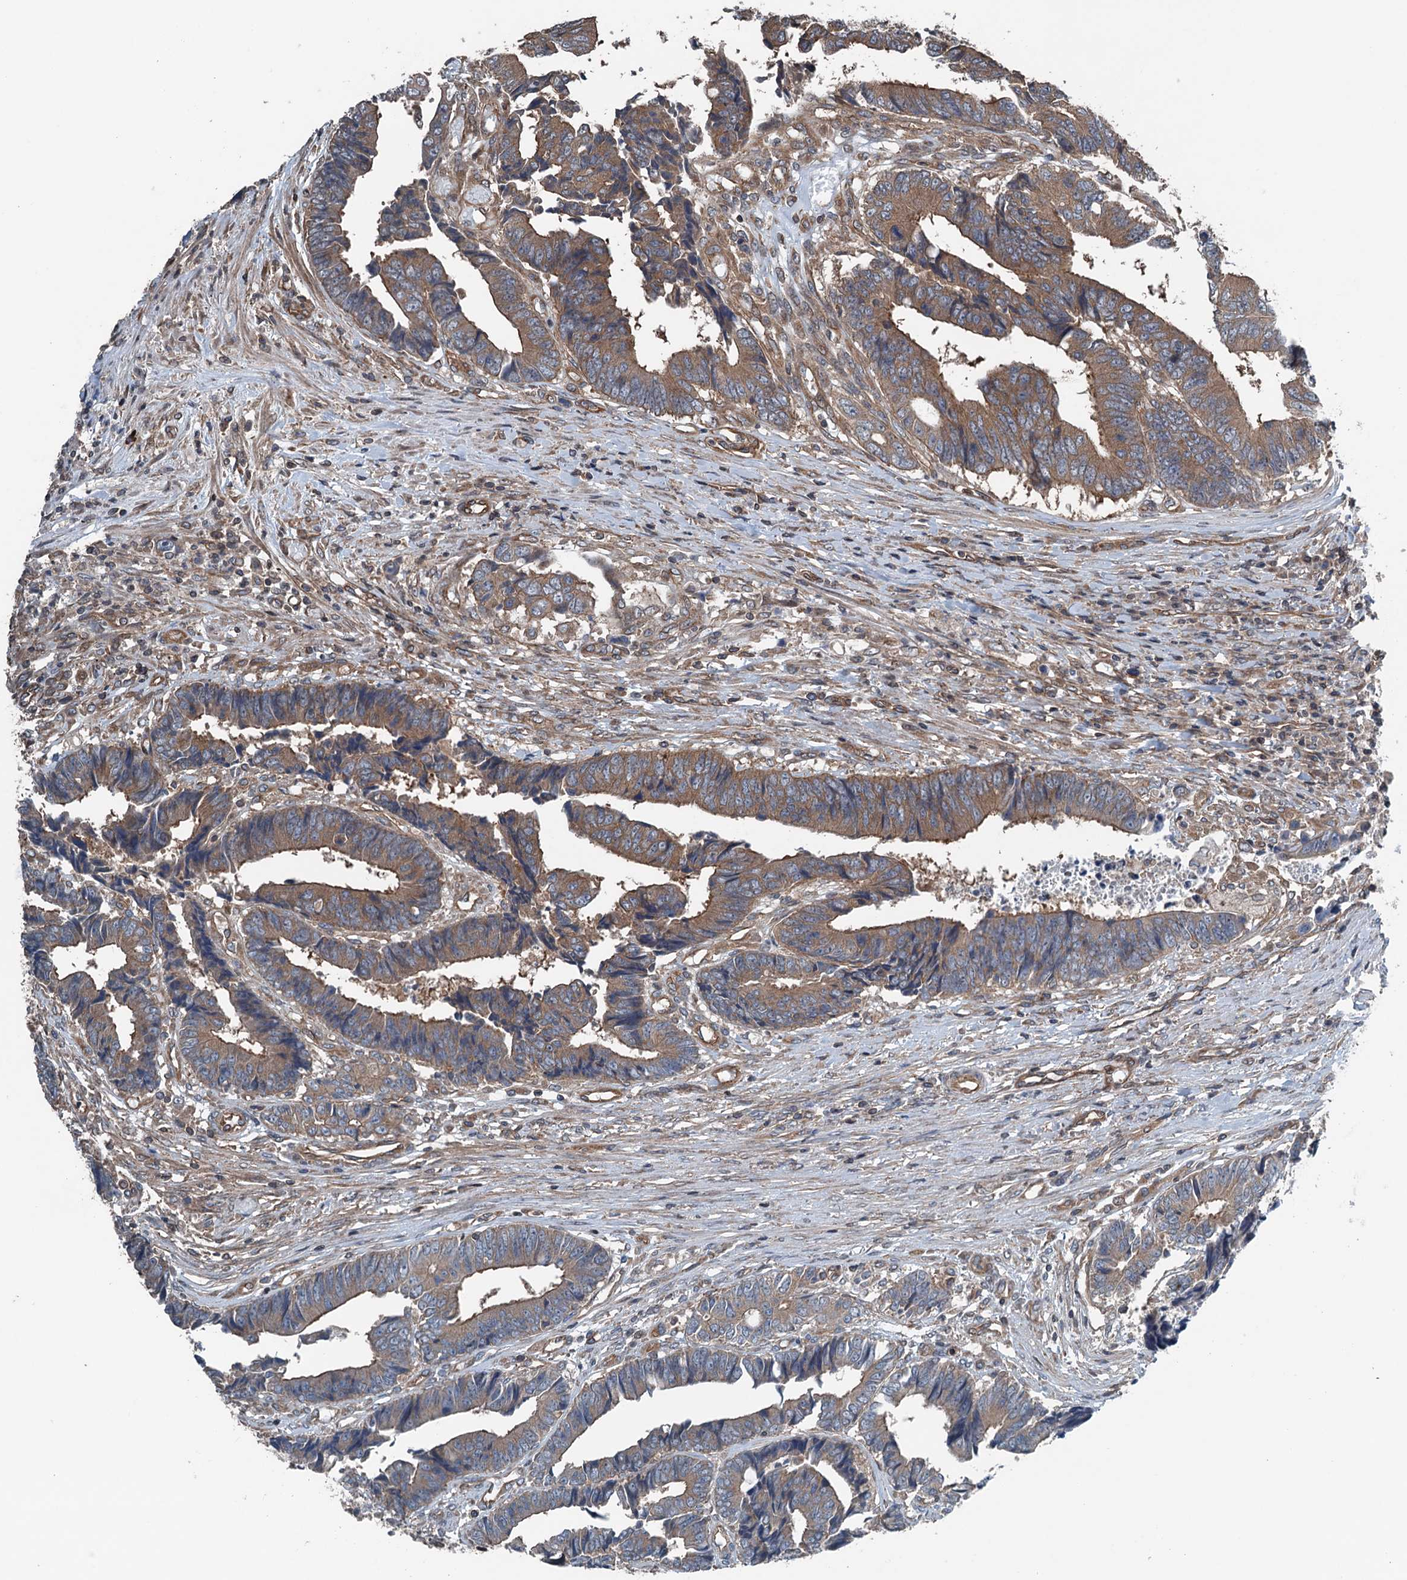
{"staining": {"intensity": "moderate", "quantity": ">75%", "location": "cytoplasmic/membranous"}, "tissue": "colorectal cancer", "cell_type": "Tumor cells", "image_type": "cancer", "snomed": [{"axis": "morphology", "description": "Adenocarcinoma, NOS"}, {"axis": "topography", "description": "Rectum"}], "caption": "Tumor cells demonstrate medium levels of moderate cytoplasmic/membranous expression in about >75% of cells in human colorectal cancer. (brown staining indicates protein expression, while blue staining denotes nuclei).", "gene": "TRAPPC8", "patient": {"sex": "male", "age": 84}}